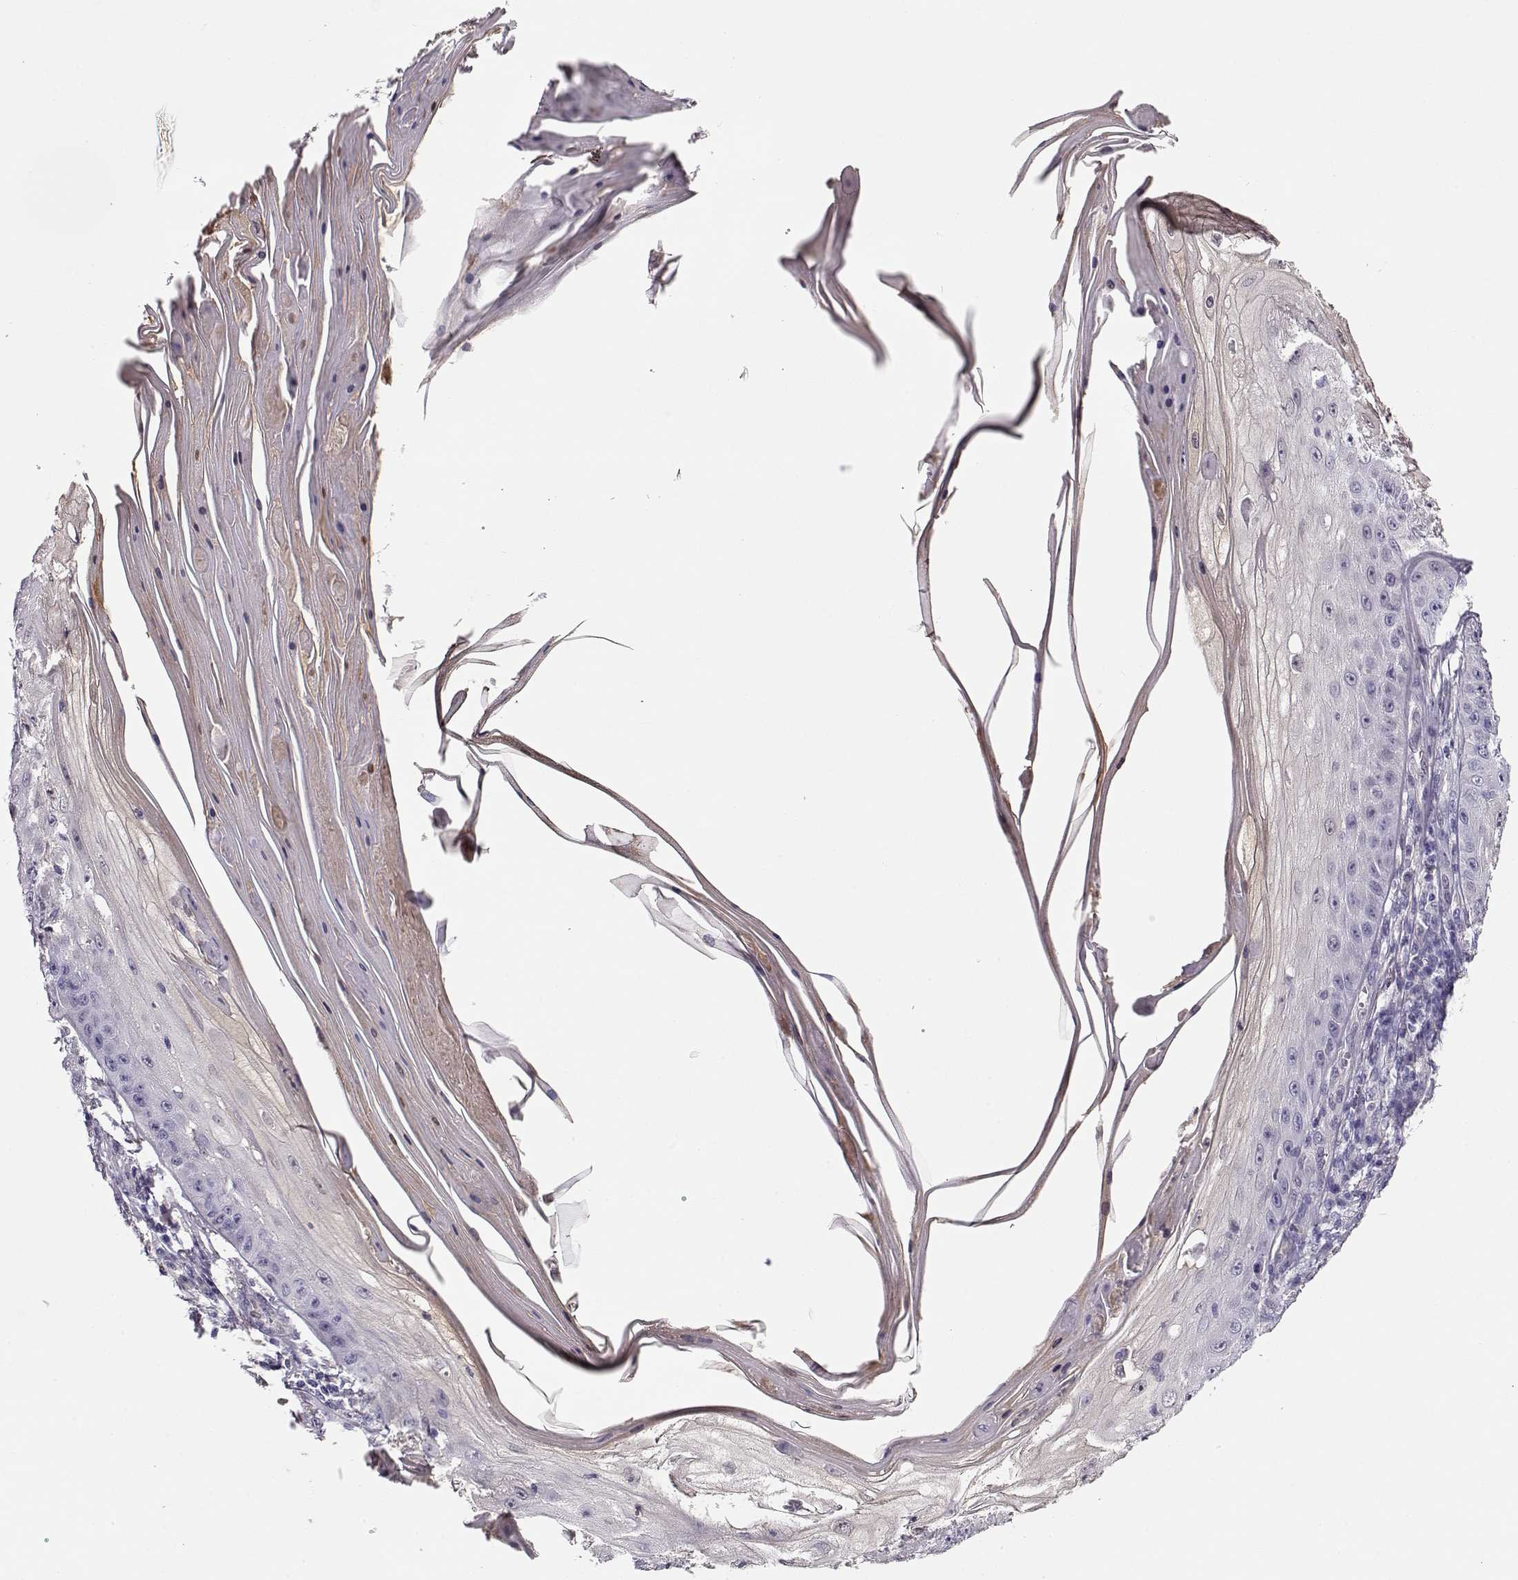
{"staining": {"intensity": "negative", "quantity": "none", "location": "none"}, "tissue": "skin cancer", "cell_type": "Tumor cells", "image_type": "cancer", "snomed": [{"axis": "morphology", "description": "Squamous cell carcinoma, NOS"}, {"axis": "topography", "description": "Skin"}], "caption": "Immunohistochemical staining of human squamous cell carcinoma (skin) exhibits no significant expression in tumor cells.", "gene": "CCR8", "patient": {"sex": "male", "age": 70}}